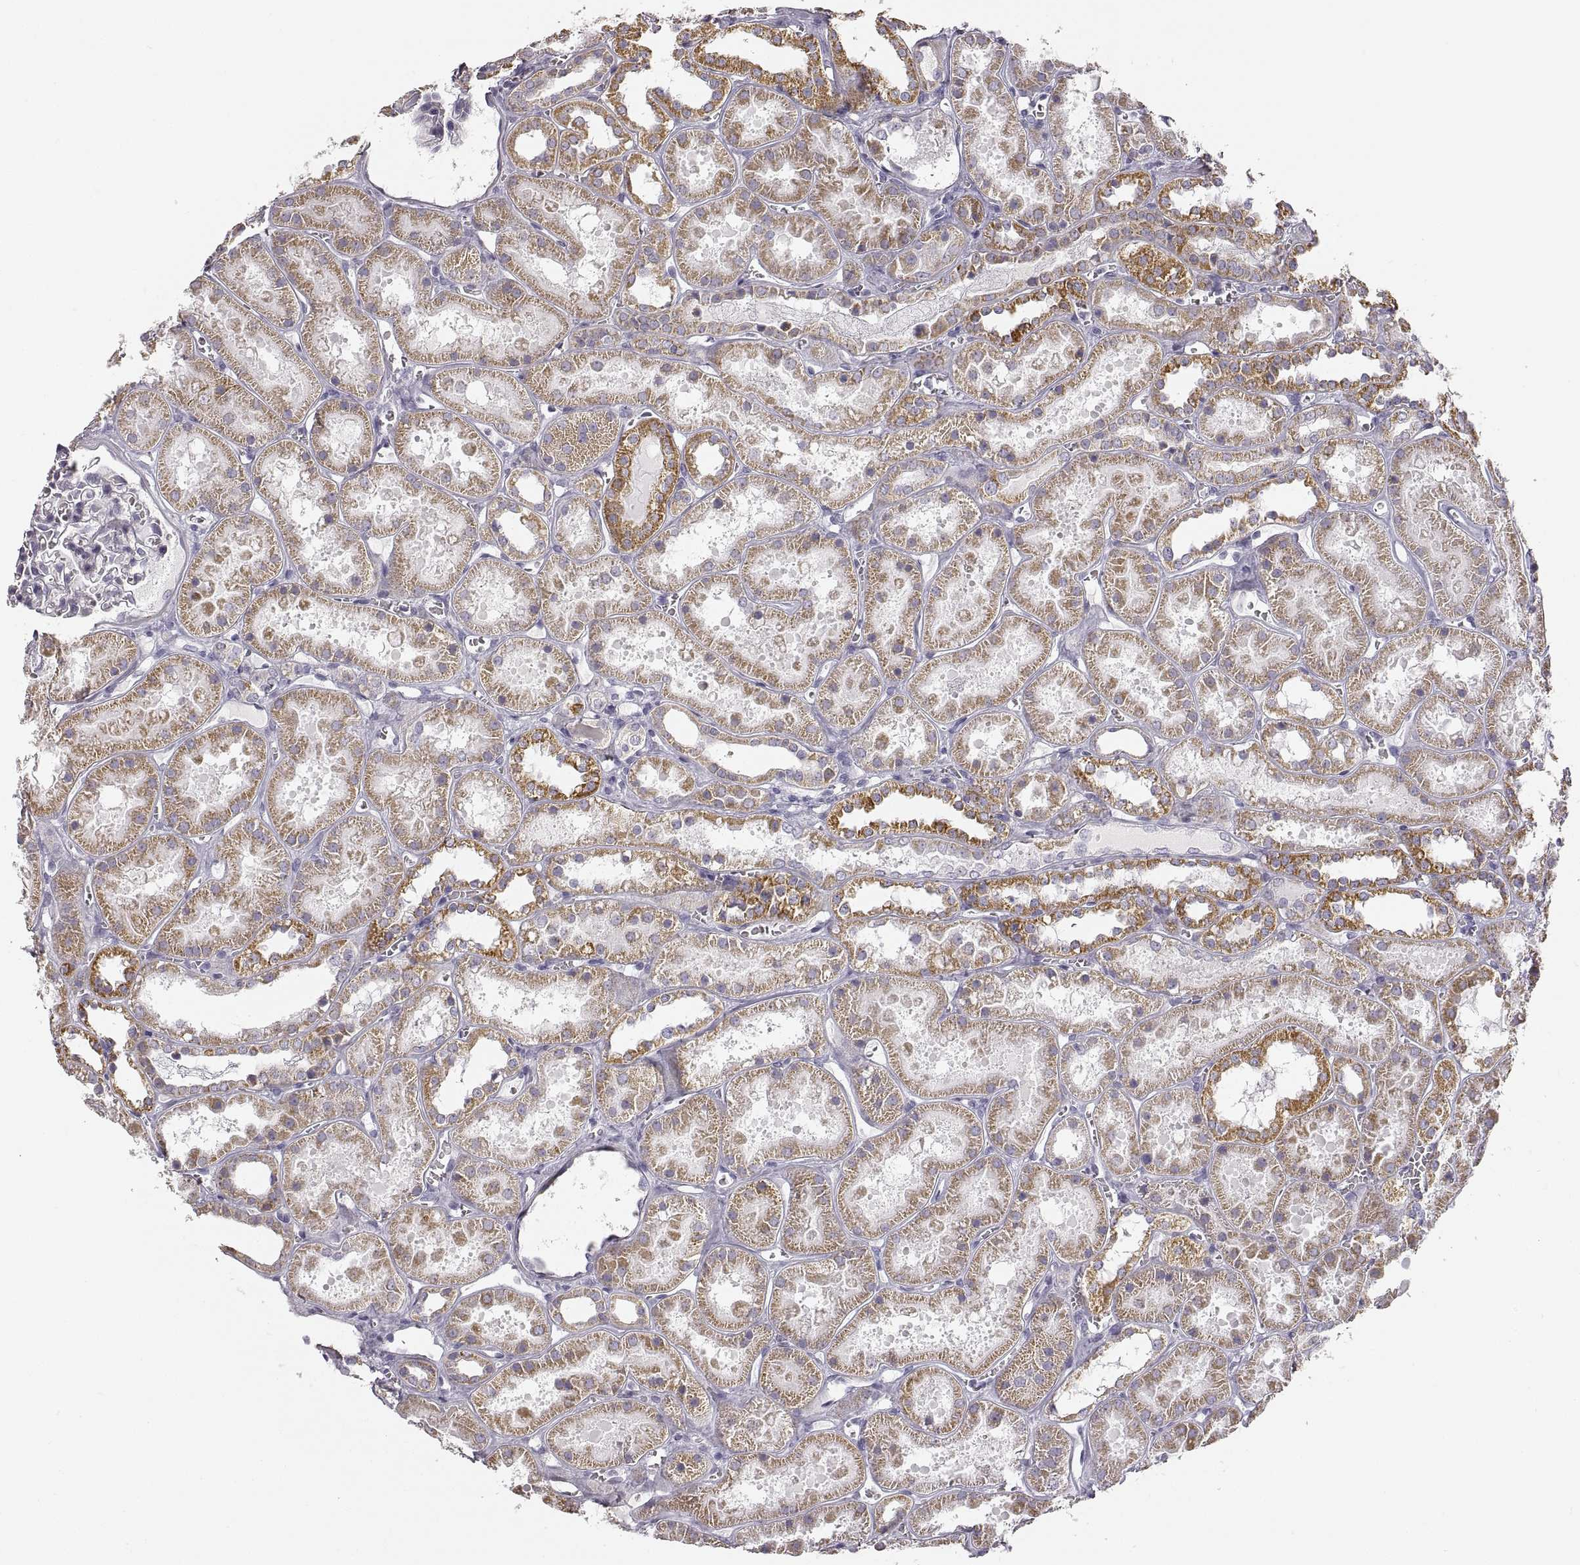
{"staining": {"intensity": "negative", "quantity": "none", "location": "none"}, "tissue": "kidney", "cell_type": "Cells in glomeruli", "image_type": "normal", "snomed": [{"axis": "morphology", "description": "Normal tissue, NOS"}, {"axis": "topography", "description": "Kidney"}], "caption": "Immunohistochemistry of normal kidney shows no positivity in cells in glomeruli. The staining was performed using DAB to visualize the protein expression in brown, while the nuclei were stained in blue with hematoxylin (Magnification: 20x).", "gene": "RDH13", "patient": {"sex": "female", "age": 41}}